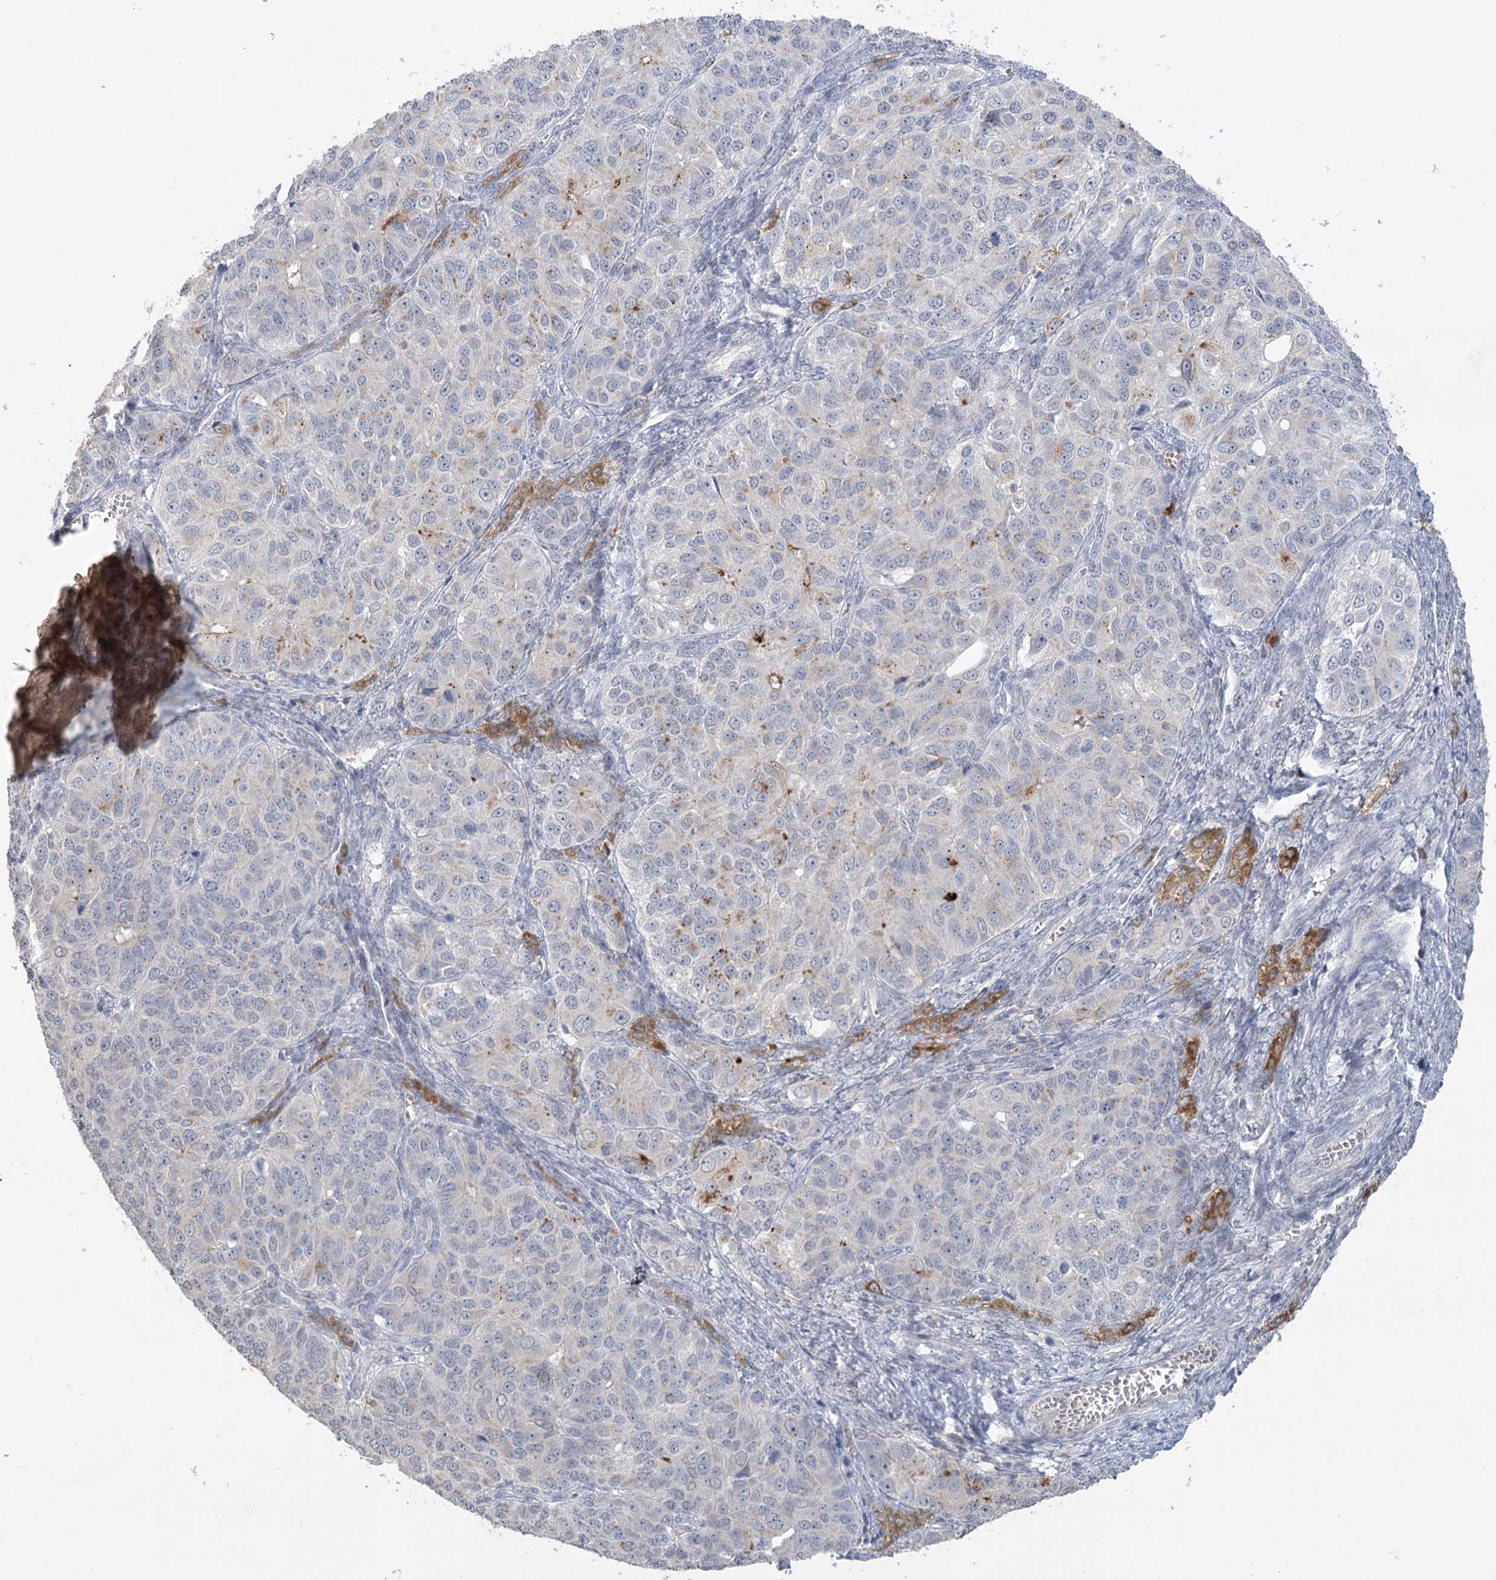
{"staining": {"intensity": "negative", "quantity": "none", "location": "none"}, "tissue": "ovarian cancer", "cell_type": "Tumor cells", "image_type": "cancer", "snomed": [{"axis": "morphology", "description": "Carcinoma, endometroid"}, {"axis": "topography", "description": "Ovary"}], "caption": "This is an IHC histopathology image of ovarian cancer (endometroid carcinoma). There is no positivity in tumor cells.", "gene": "TRAF3IP1", "patient": {"sex": "female", "age": 51}}